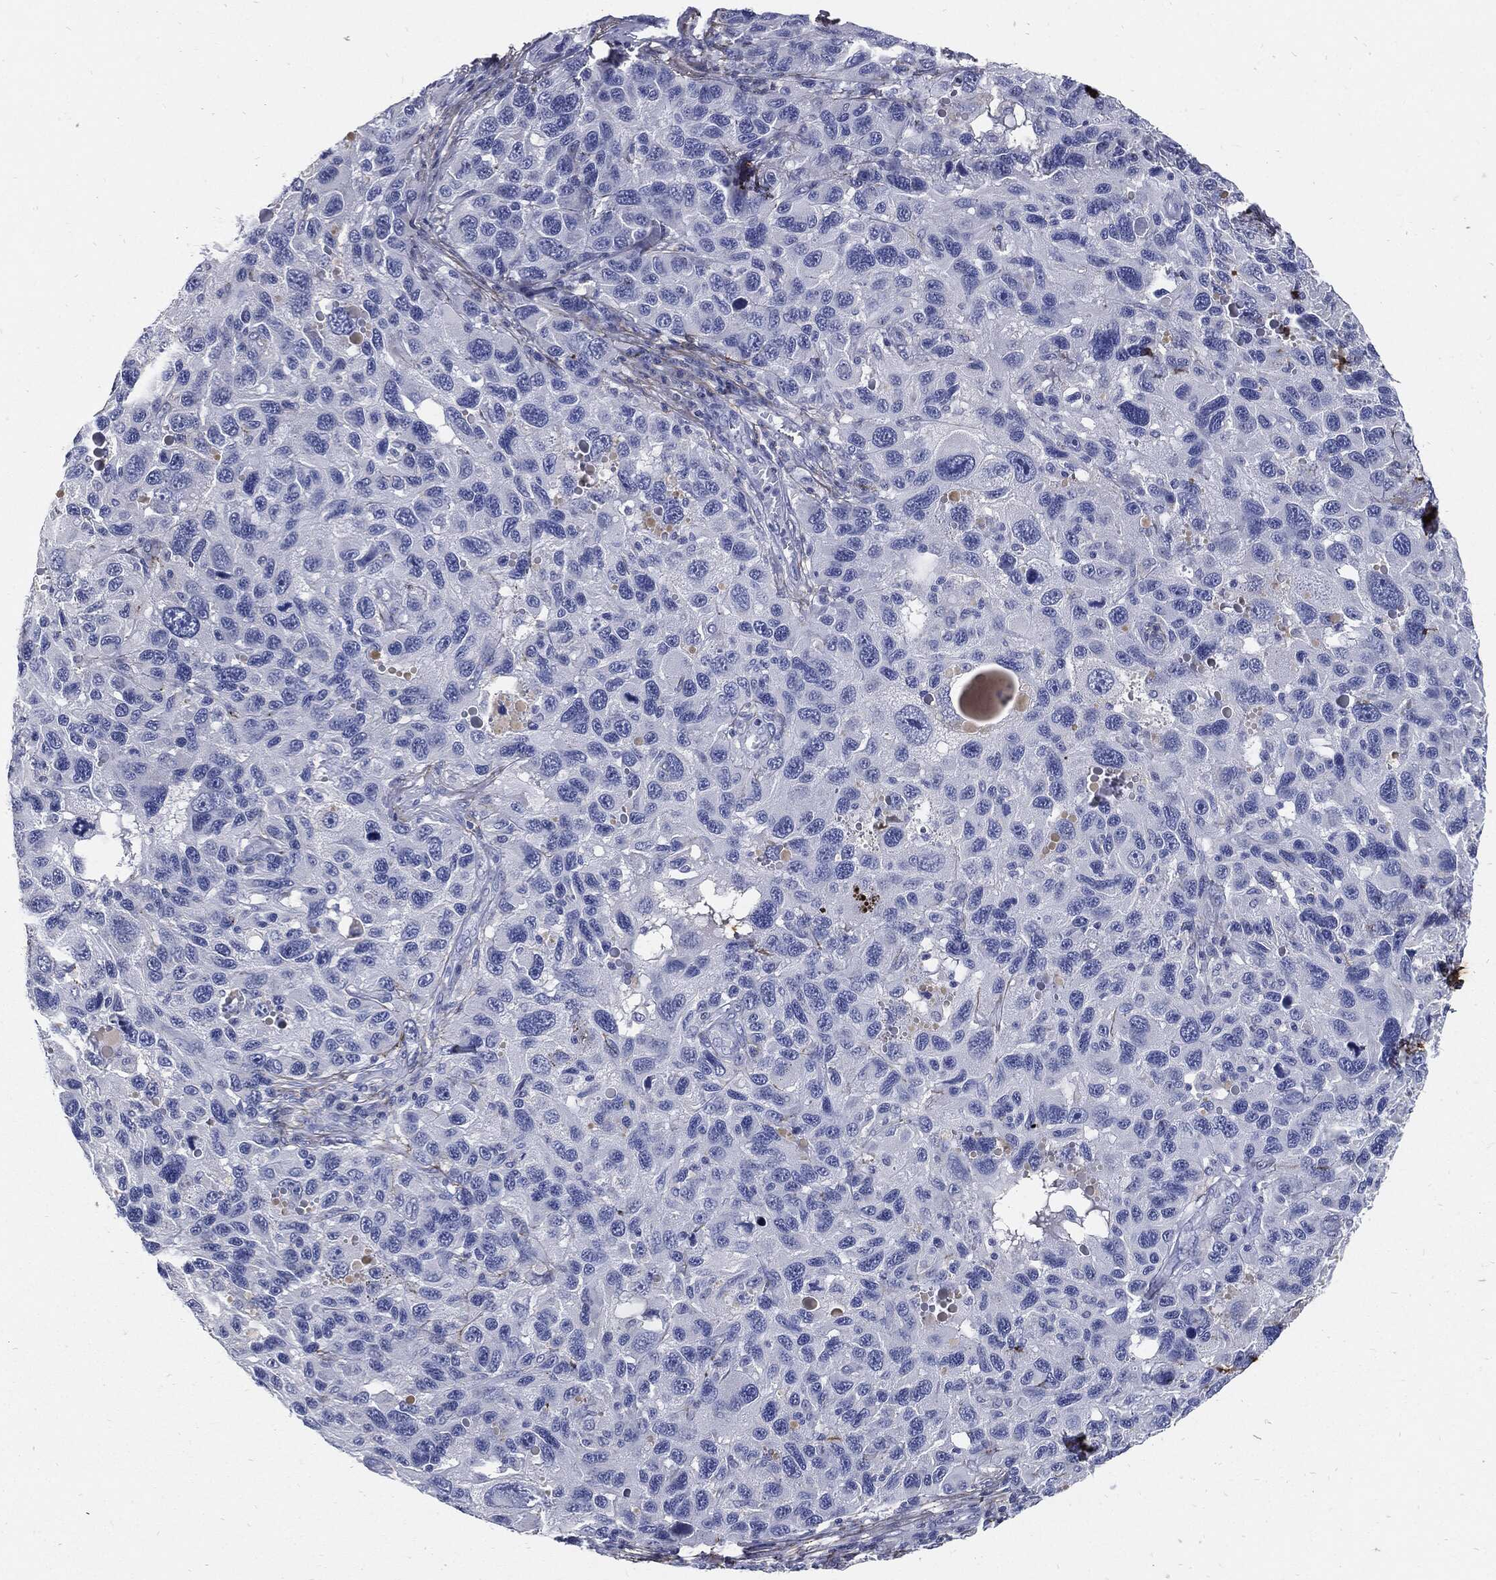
{"staining": {"intensity": "negative", "quantity": "none", "location": "none"}, "tissue": "melanoma", "cell_type": "Tumor cells", "image_type": "cancer", "snomed": [{"axis": "morphology", "description": "Malignant melanoma, NOS"}, {"axis": "topography", "description": "Skin"}], "caption": "Immunohistochemistry histopathology image of human melanoma stained for a protein (brown), which exhibits no positivity in tumor cells.", "gene": "FBN1", "patient": {"sex": "male", "age": 53}}